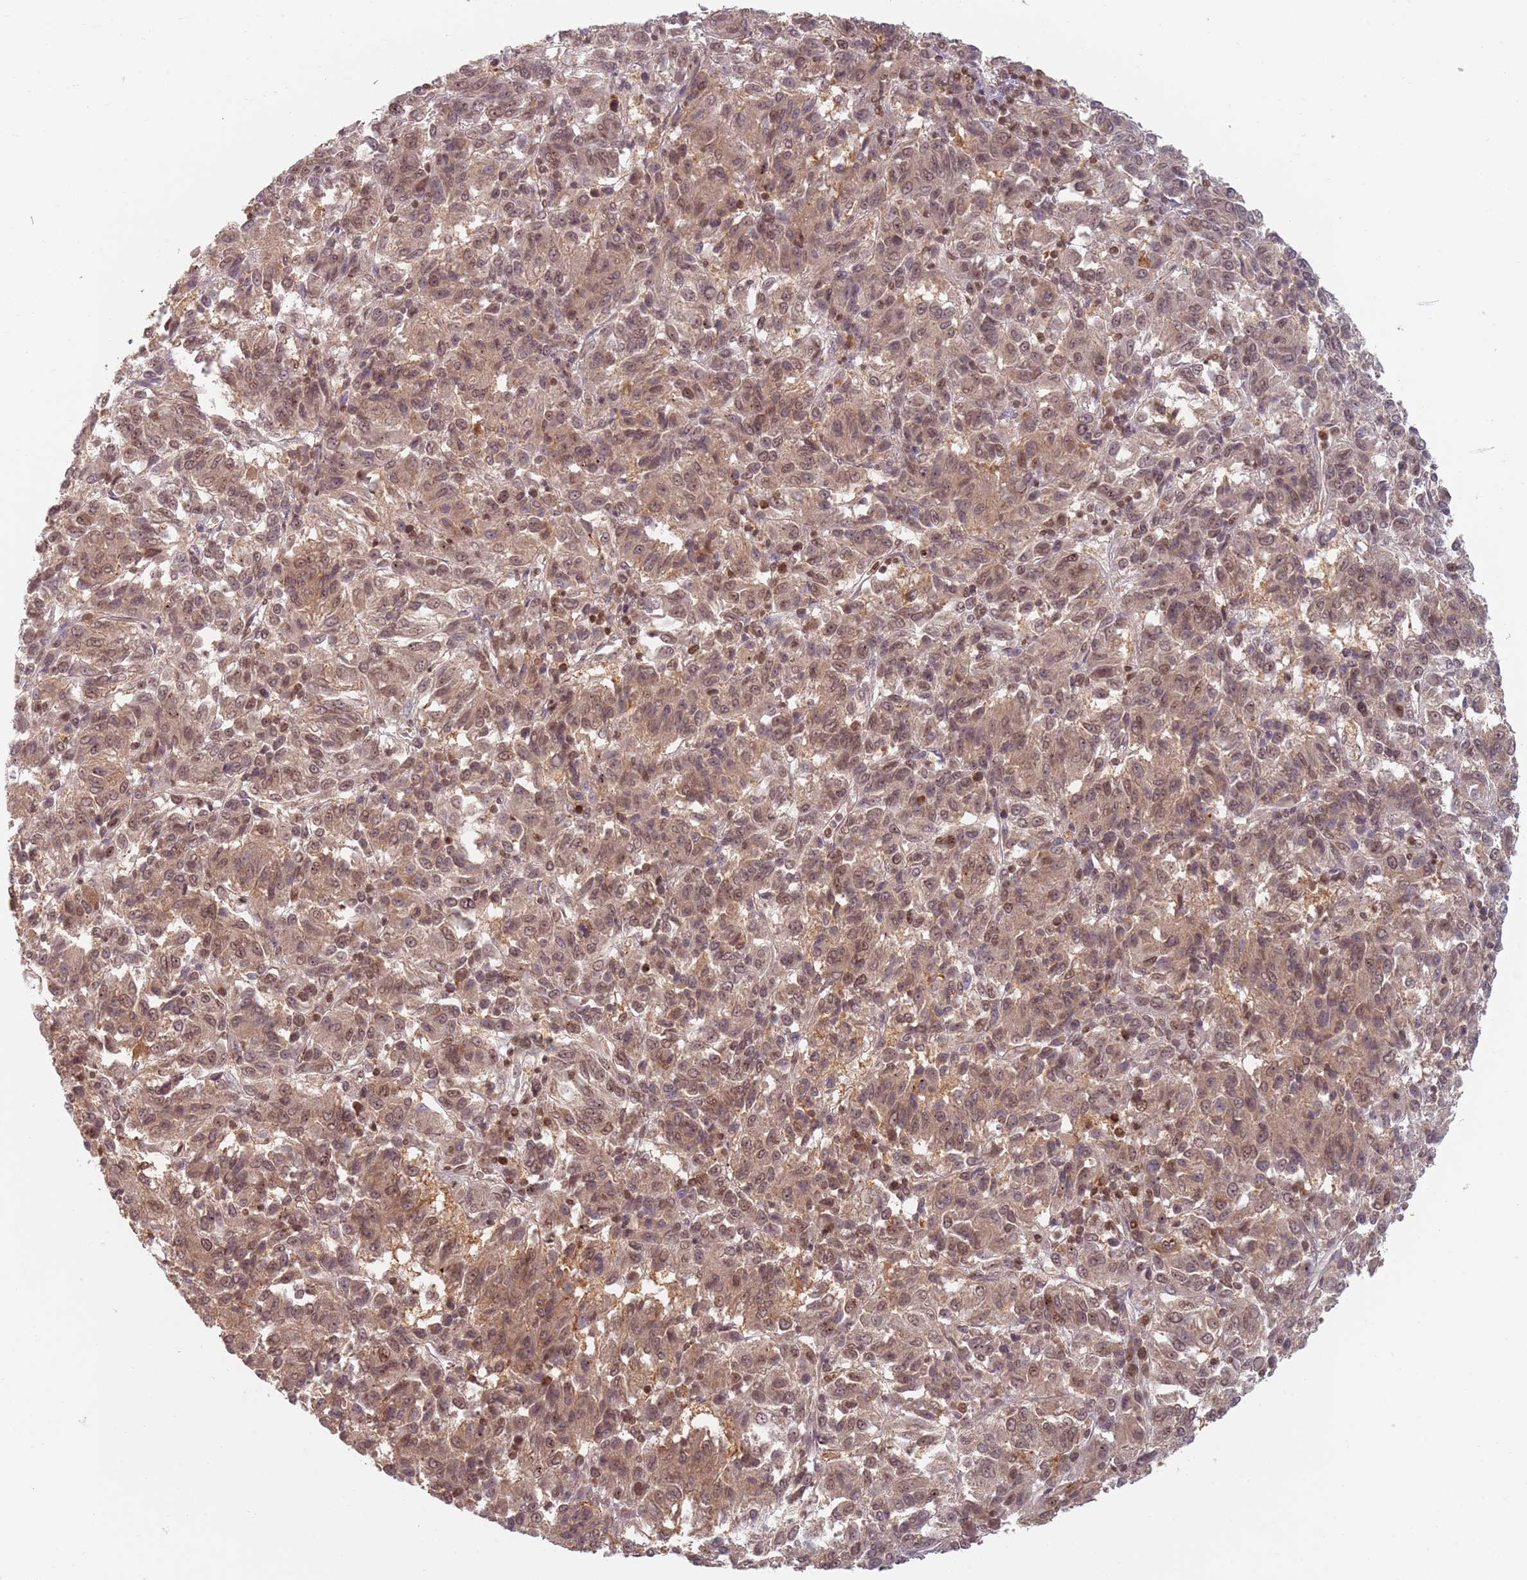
{"staining": {"intensity": "moderate", "quantity": ">75%", "location": "cytoplasmic/membranous,nuclear"}, "tissue": "melanoma", "cell_type": "Tumor cells", "image_type": "cancer", "snomed": [{"axis": "morphology", "description": "Malignant melanoma, Metastatic site"}, {"axis": "topography", "description": "Lung"}], "caption": "Immunohistochemical staining of malignant melanoma (metastatic site) reveals medium levels of moderate cytoplasmic/membranous and nuclear positivity in approximately >75% of tumor cells. (brown staining indicates protein expression, while blue staining denotes nuclei).", "gene": "NUP50", "patient": {"sex": "male", "age": 64}}